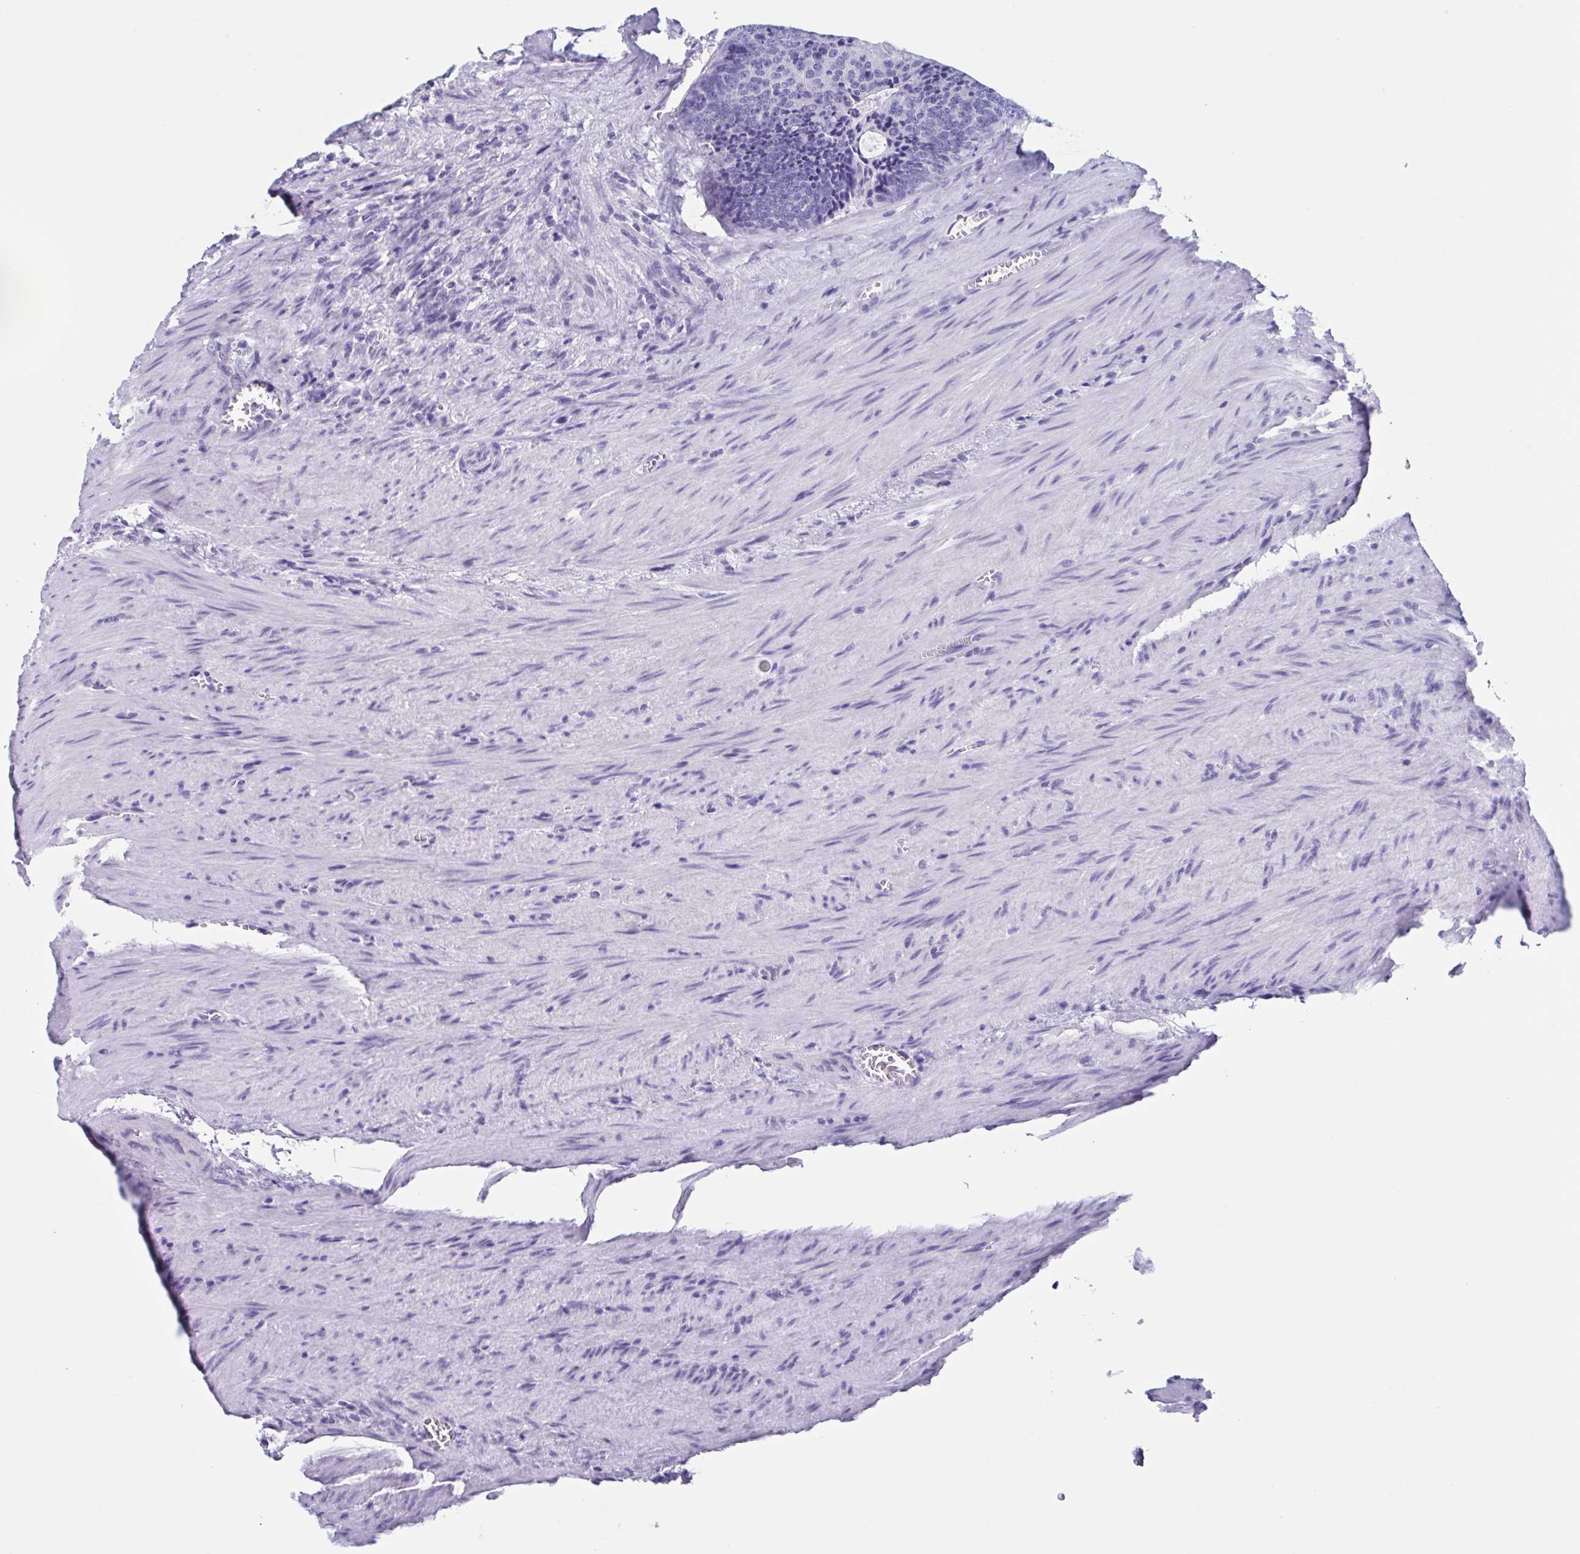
{"staining": {"intensity": "negative", "quantity": "none", "location": "none"}, "tissue": "colorectal cancer", "cell_type": "Tumor cells", "image_type": "cancer", "snomed": [{"axis": "morphology", "description": "Adenocarcinoma, NOS"}, {"axis": "topography", "description": "Colon"}], "caption": "Tumor cells are negative for brown protein staining in colorectal cancer (adenocarcinoma). (IHC, brightfield microscopy, high magnification).", "gene": "USP35", "patient": {"sex": "male", "age": 62}}